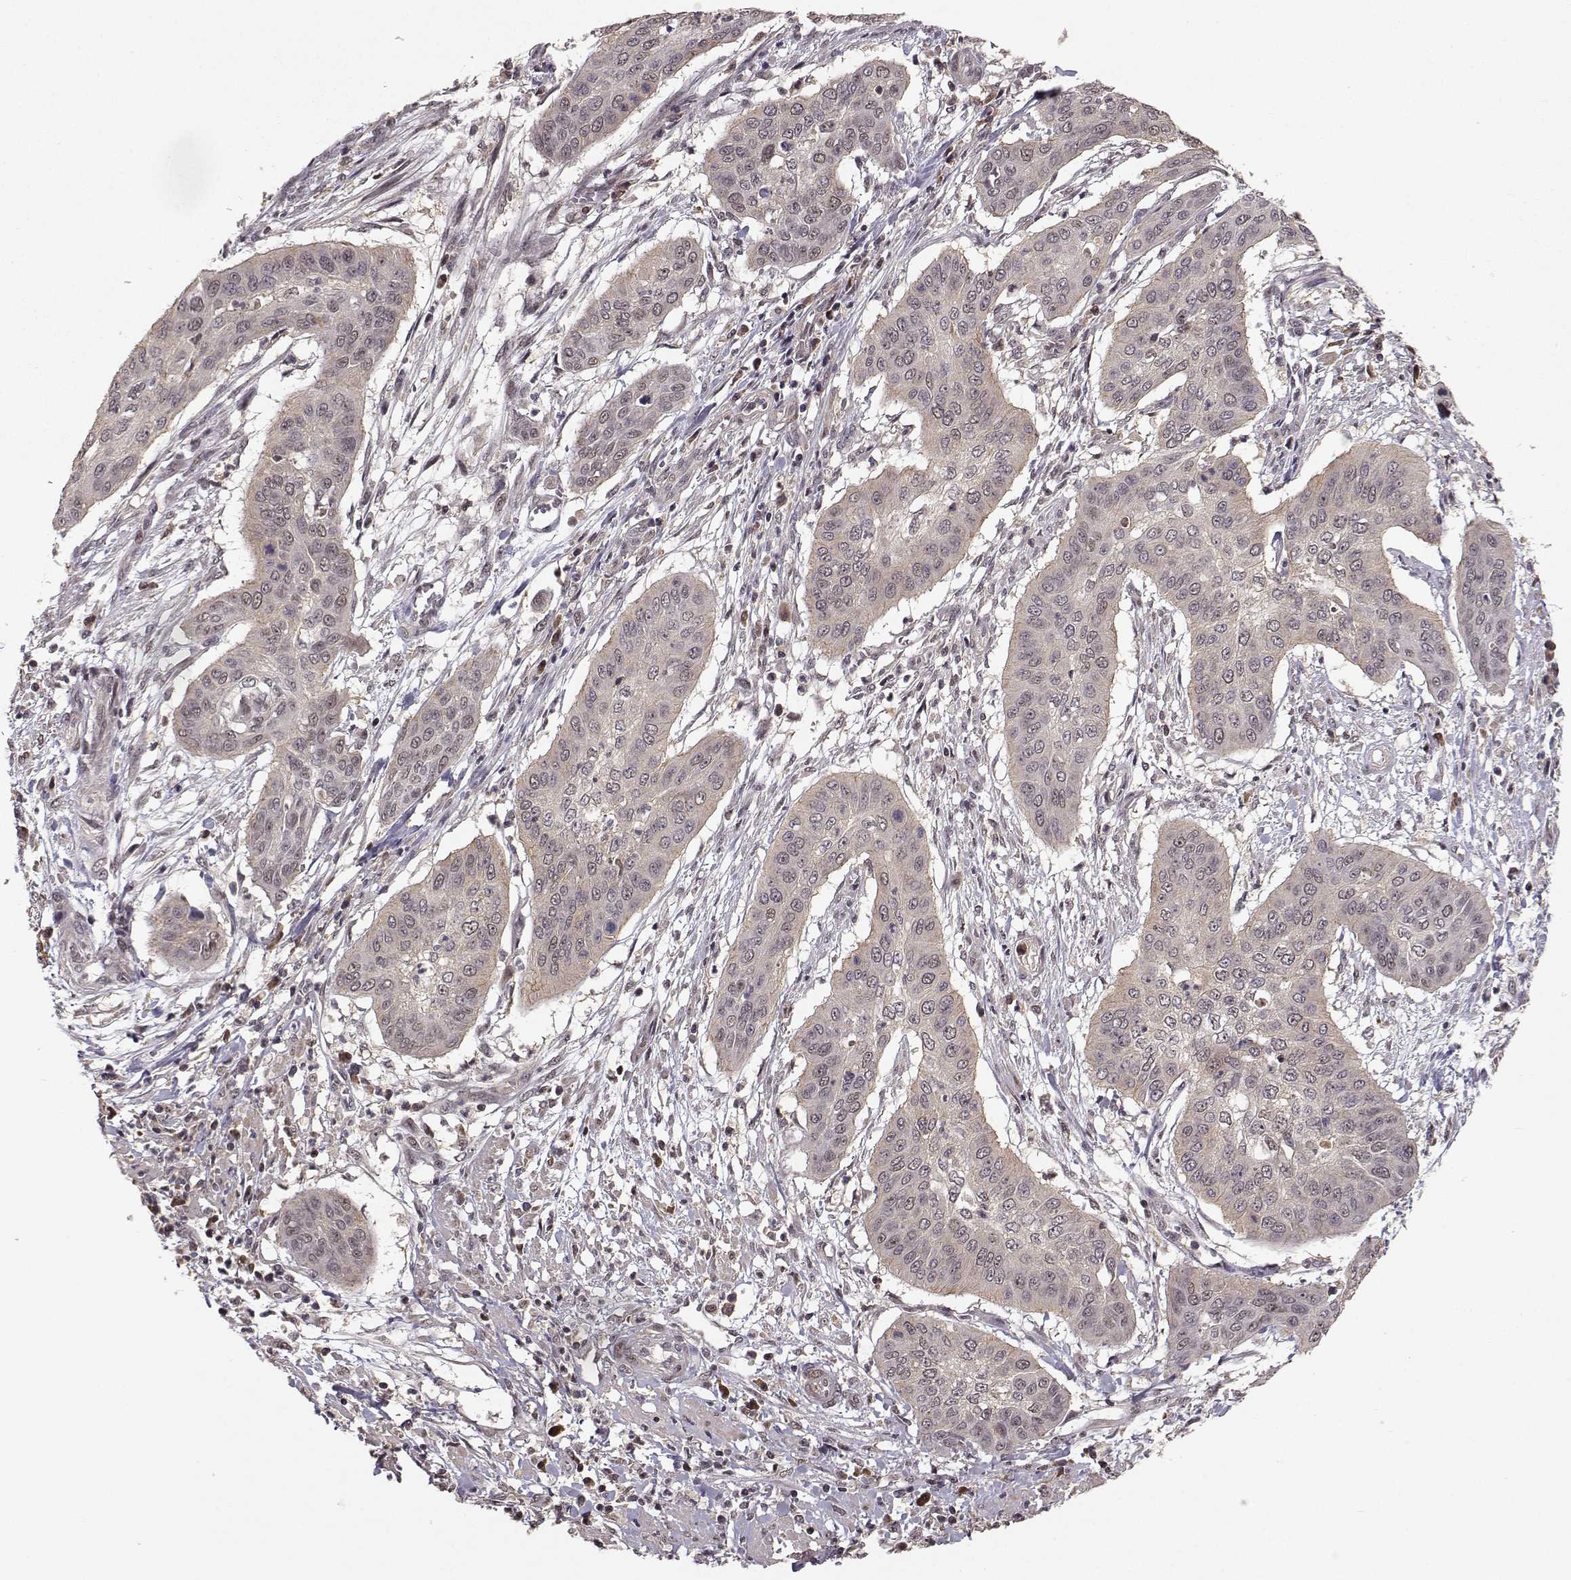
{"staining": {"intensity": "negative", "quantity": "none", "location": "none"}, "tissue": "cervical cancer", "cell_type": "Tumor cells", "image_type": "cancer", "snomed": [{"axis": "morphology", "description": "Squamous cell carcinoma, NOS"}, {"axis": "topography", "description": "Cervix"}], "caption": "Cervical cancer (squamous cell carcinoma) was stained to show a protein in brown. There is no significant staining in tumor cells.", "gene": "PLEKHG3", "patient": {"sex": "female", "age": 39}}